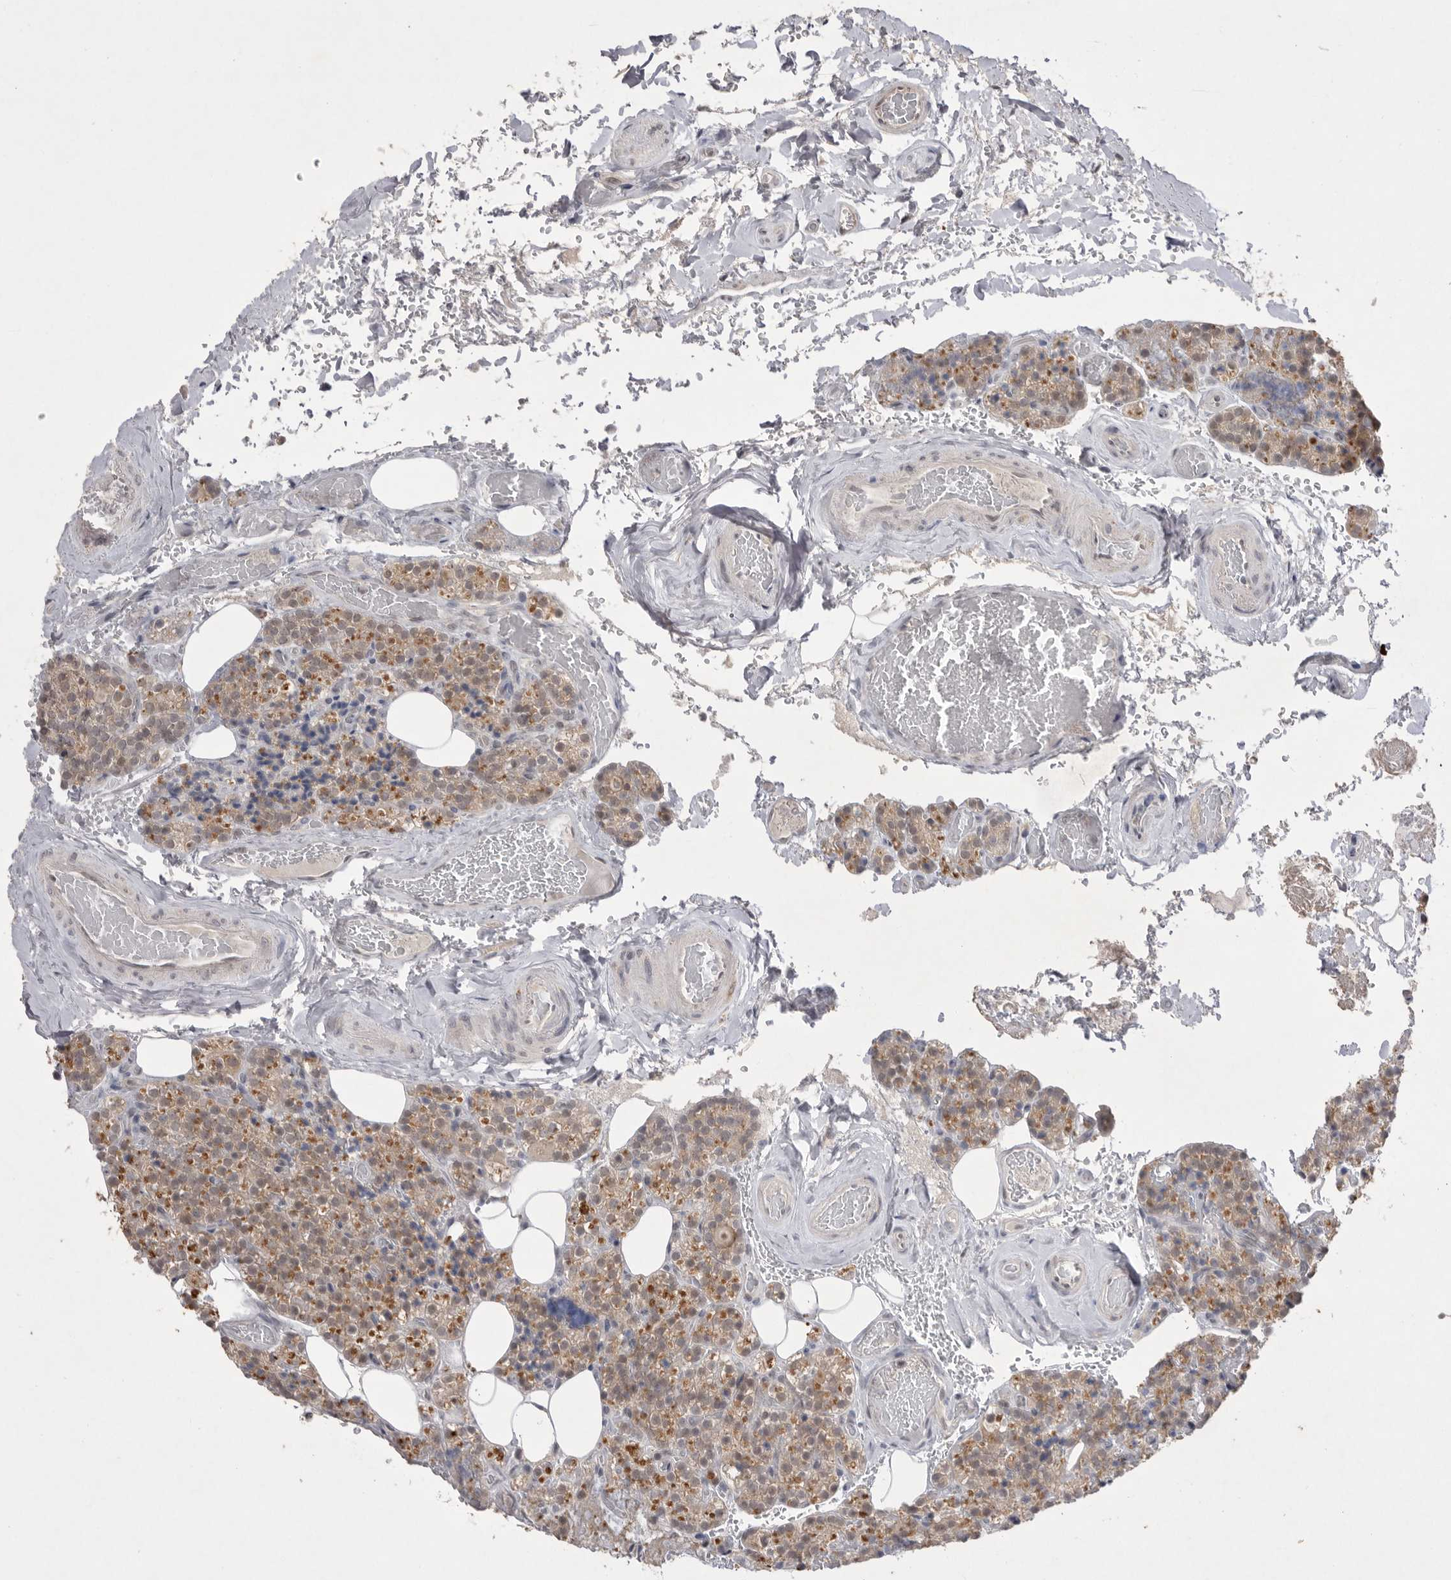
{"staining": {"intensity": "moderate", "quantity": "25%-75%", "location": "cytoplasmic/membranous"}, "tissue": "parathyroid gland", "cell_type": "Glandular cells", "image_type": "normal", "snomed": [{"axis": "morphology", "description": "Normal tissue, NOS"}, {"axis": "topography", "description": "Parathyroid gland"}], "caption": "Immunohistochemistry (IHC) micrograph of unremarkable parathyroid gland: human parathyroid gland stained using immunohistochemistry reveals medium levels of moderate protein expression localized specifically in the cytoplasmic/membranous of glandular cells, appearing as a cytoplasmic/membranous brown color.", "gene": "HUS1", "patient": {"sex": "male", "age": 87}}